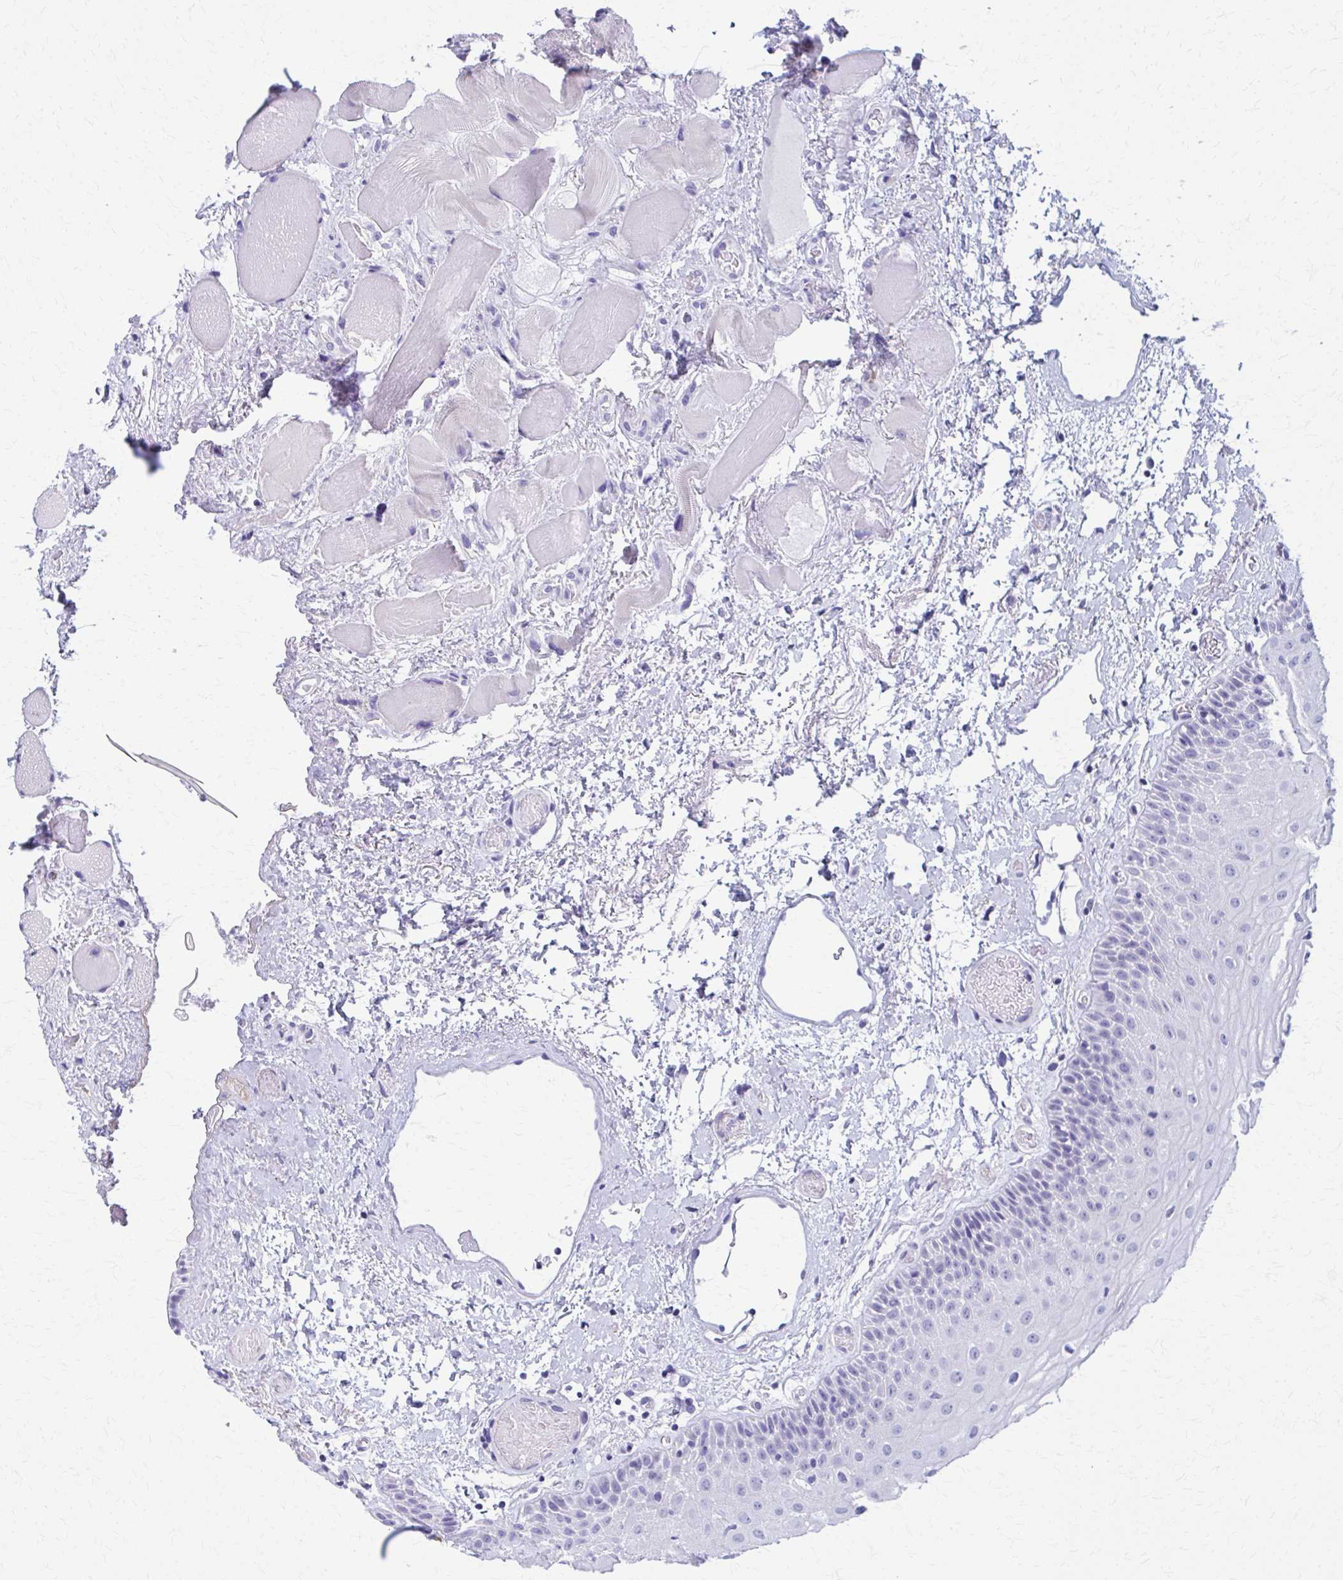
{"staining": {"intensity": "negative", "quantity": "none", "location": "none"}, "tissue": "oral mucosa", "cell_type": "Squamous epithelial cells", "image_type": "normal", "snomed": [{"axis": "morphology", "description": "Normal tissue, NOS"}, {"axis": "topography", "description": "Oral tissue"}], "caption": "Immunohistochemical staining of benign oral mucosa displays no significant positivity in squamous epithelial cells.", "gene": "MPLKIP", "patient": {"sex": "female", "age": 82}}